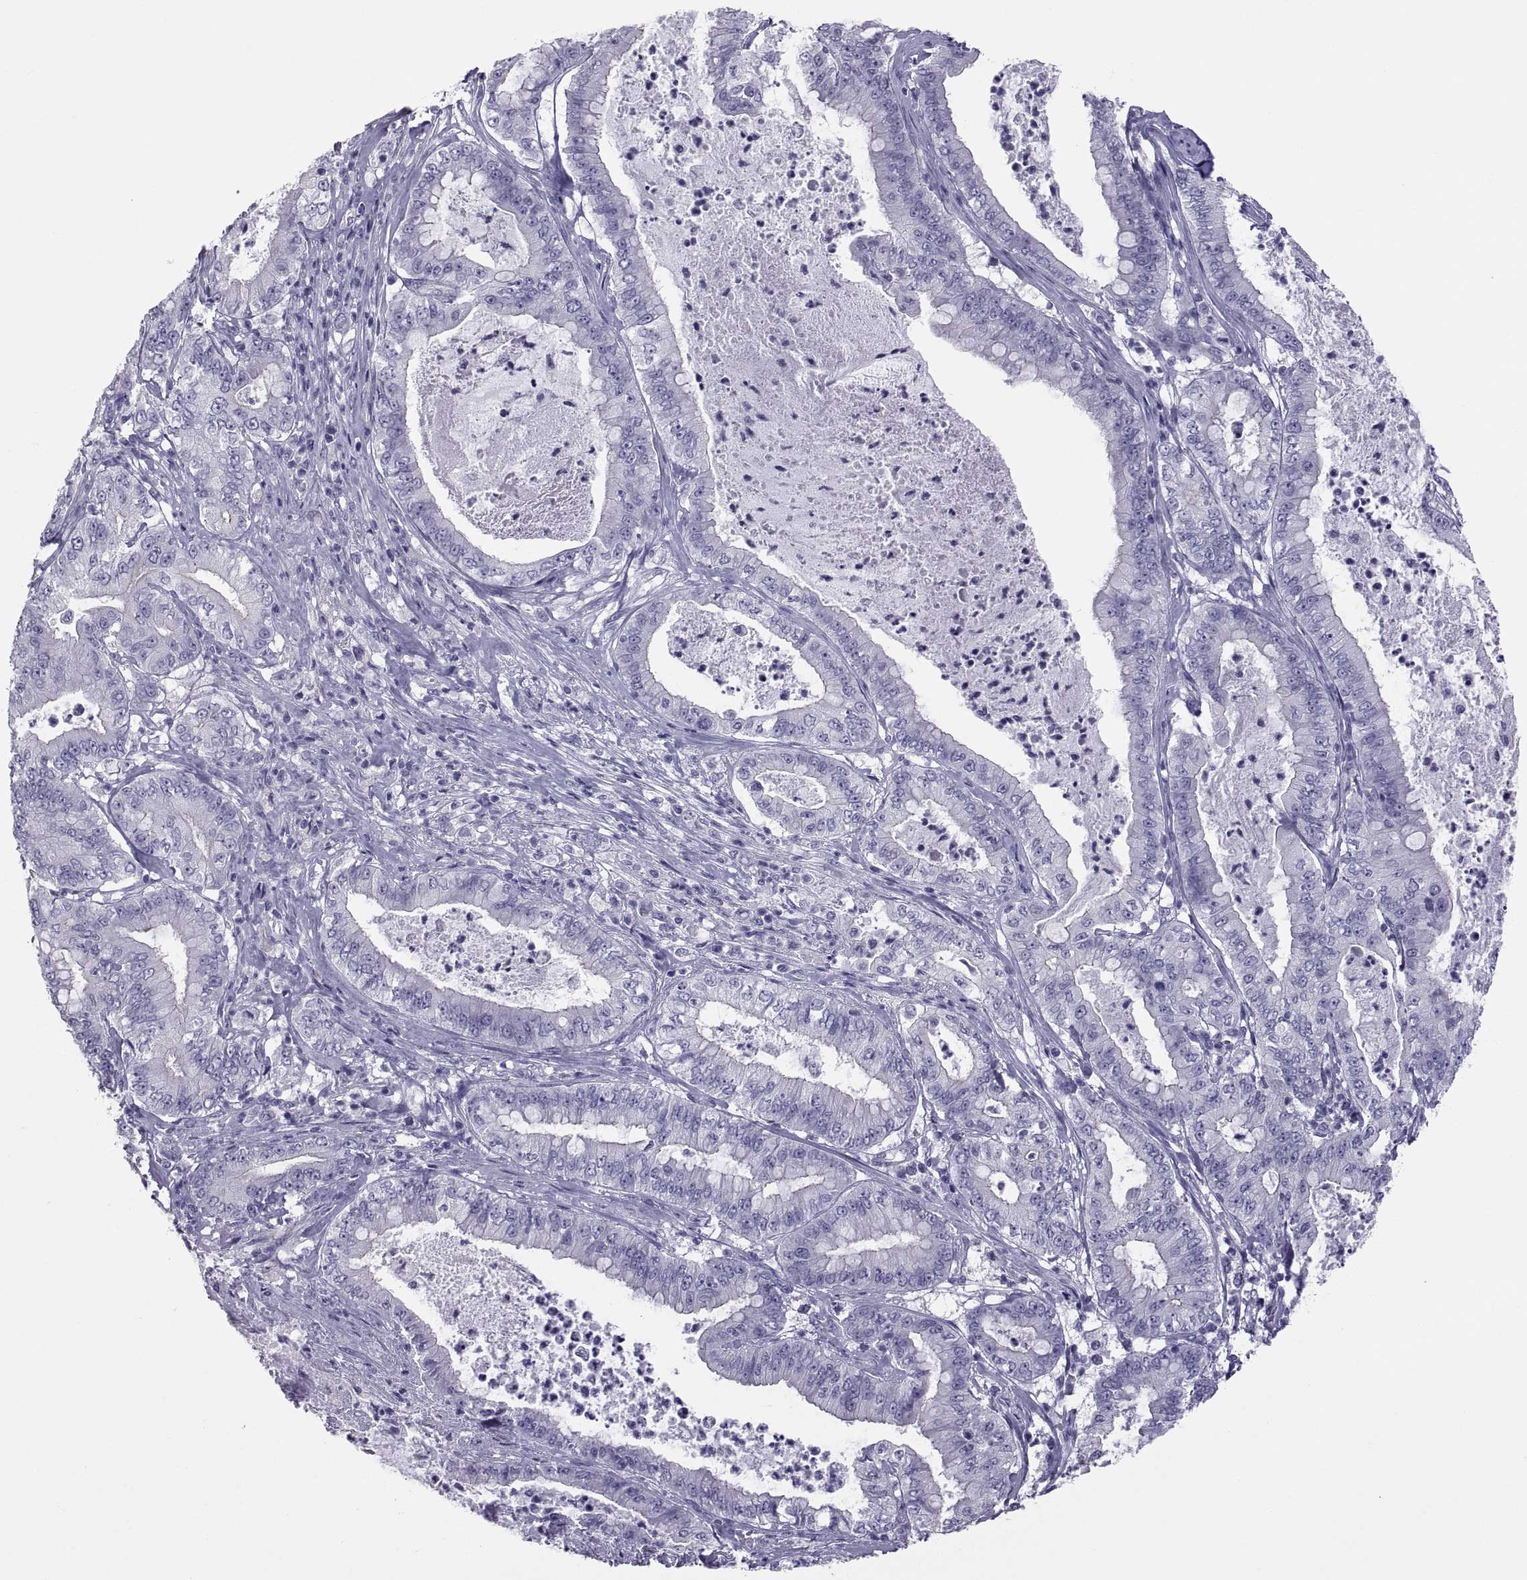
{"staining": {"intensity": "negative", "quantity": "none", "location": "none"}, "tissue": "pancreatic cancer", "cell_type": "Tumor cells", "image_type": "cancer", "snomed": [{"axis": "morphology", "description": "Adenocarcinoma, NOS"}, {"axis": "topography", "description": "Pancreas"}], "caption": "Histopathology image shows no significant protein staining in tumor cells of pancreatic cancer (adenocarcinoma).", "gene": "RNASE12", "patient": {"sex": "male", "age": 71}}